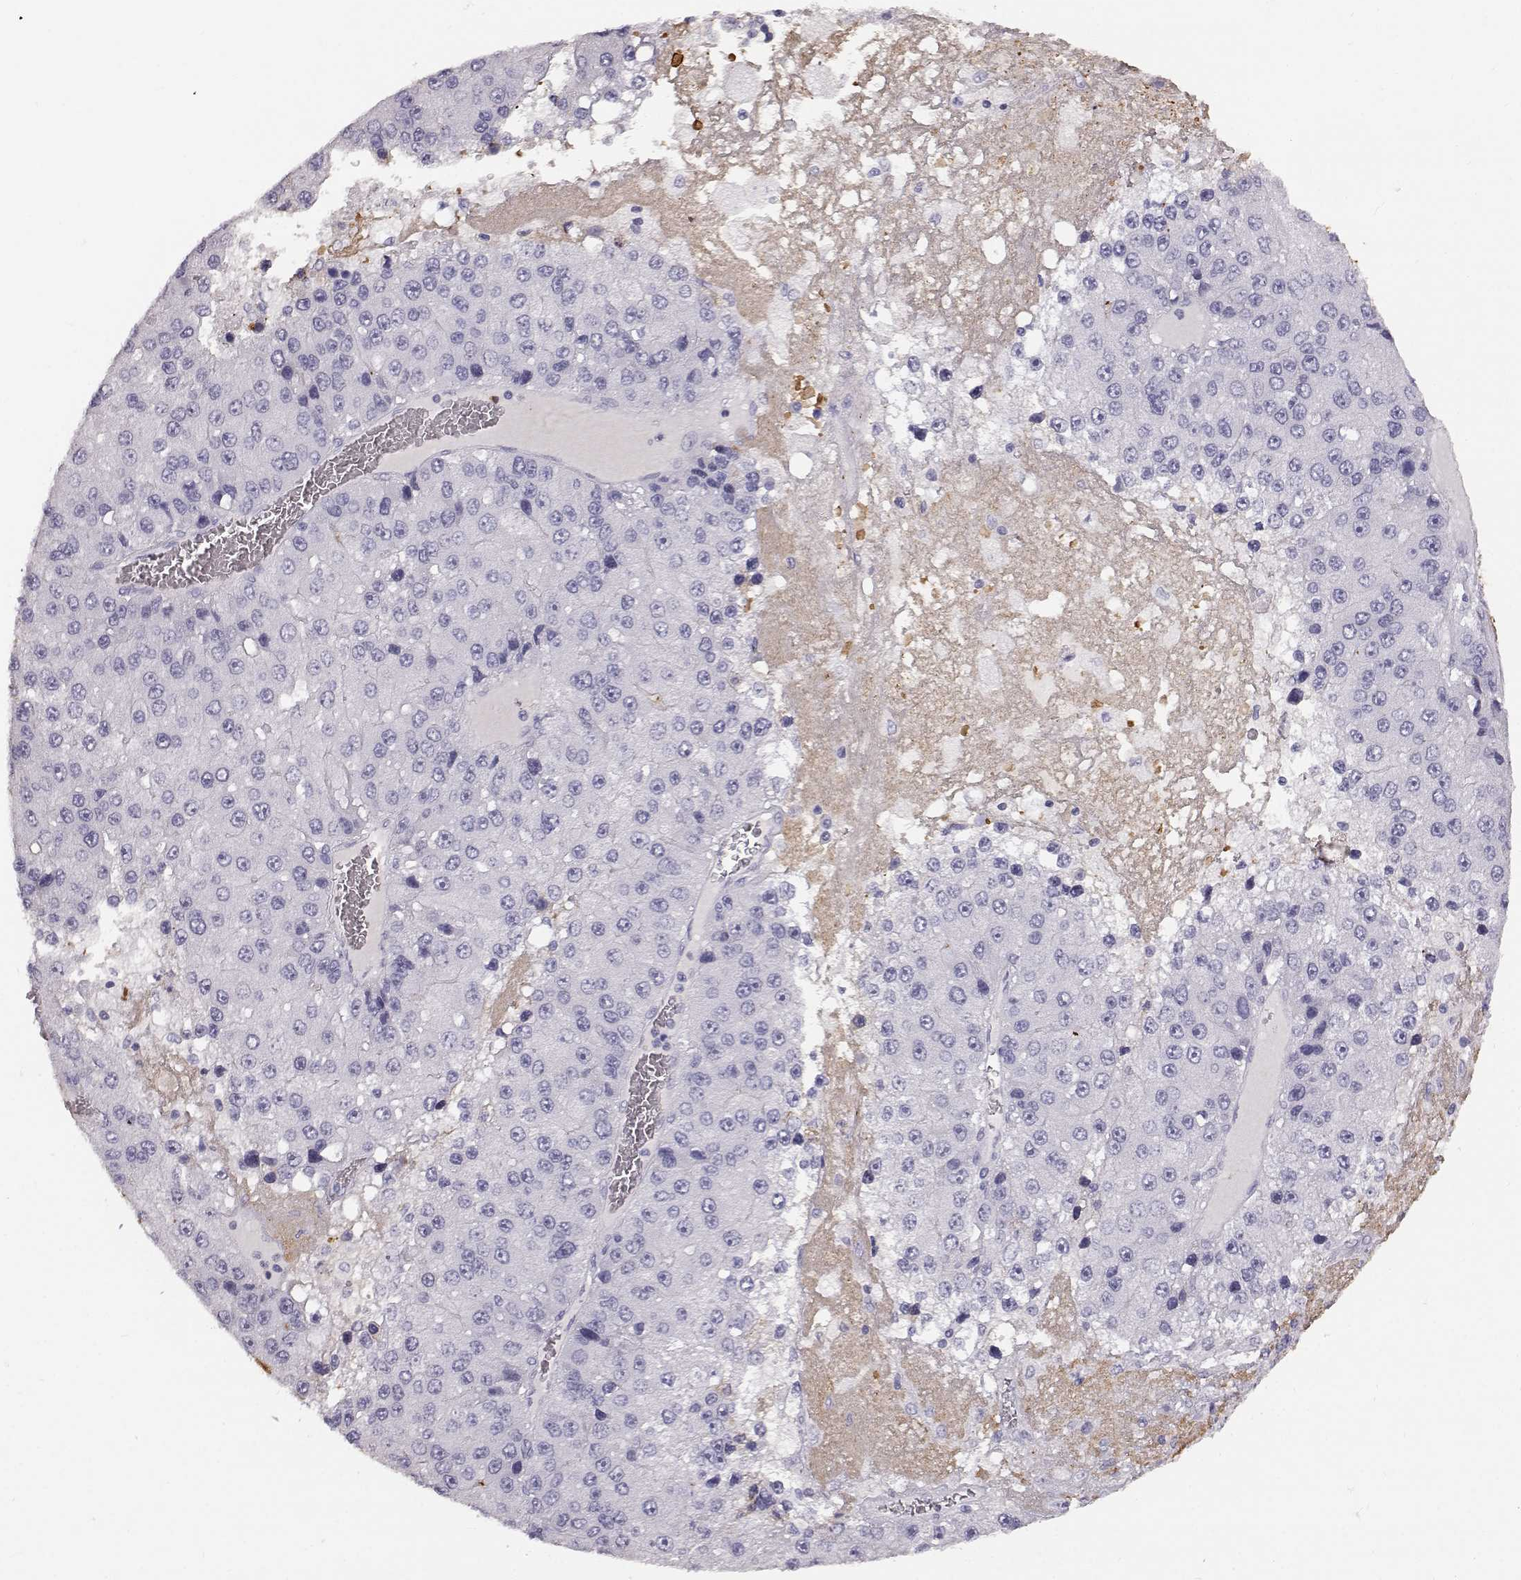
{"staining": {"intensity": "negative", "quantity": "none", "location": "none"}, "tissue": "liver cancer", "cell_type": "Tumor cells", "image_type": "cancer", "snomed": [{"axis": "morphology", "description": "Carcinoma, Hepatocellular, NOS"}, {"axis": "topography", "description": "Liver"}], "caption": "Immunohistochemistry (IHC) of human liver hepatocellular carcinoma reveals no expression in tumor cells. Brightfield microscopy of IHC stained with DAB (brown) and hematoxylin (blue), captured at high magnification.", "gene": "KRTAP16-1", "patient": {"sex": "female", "age": 73}}